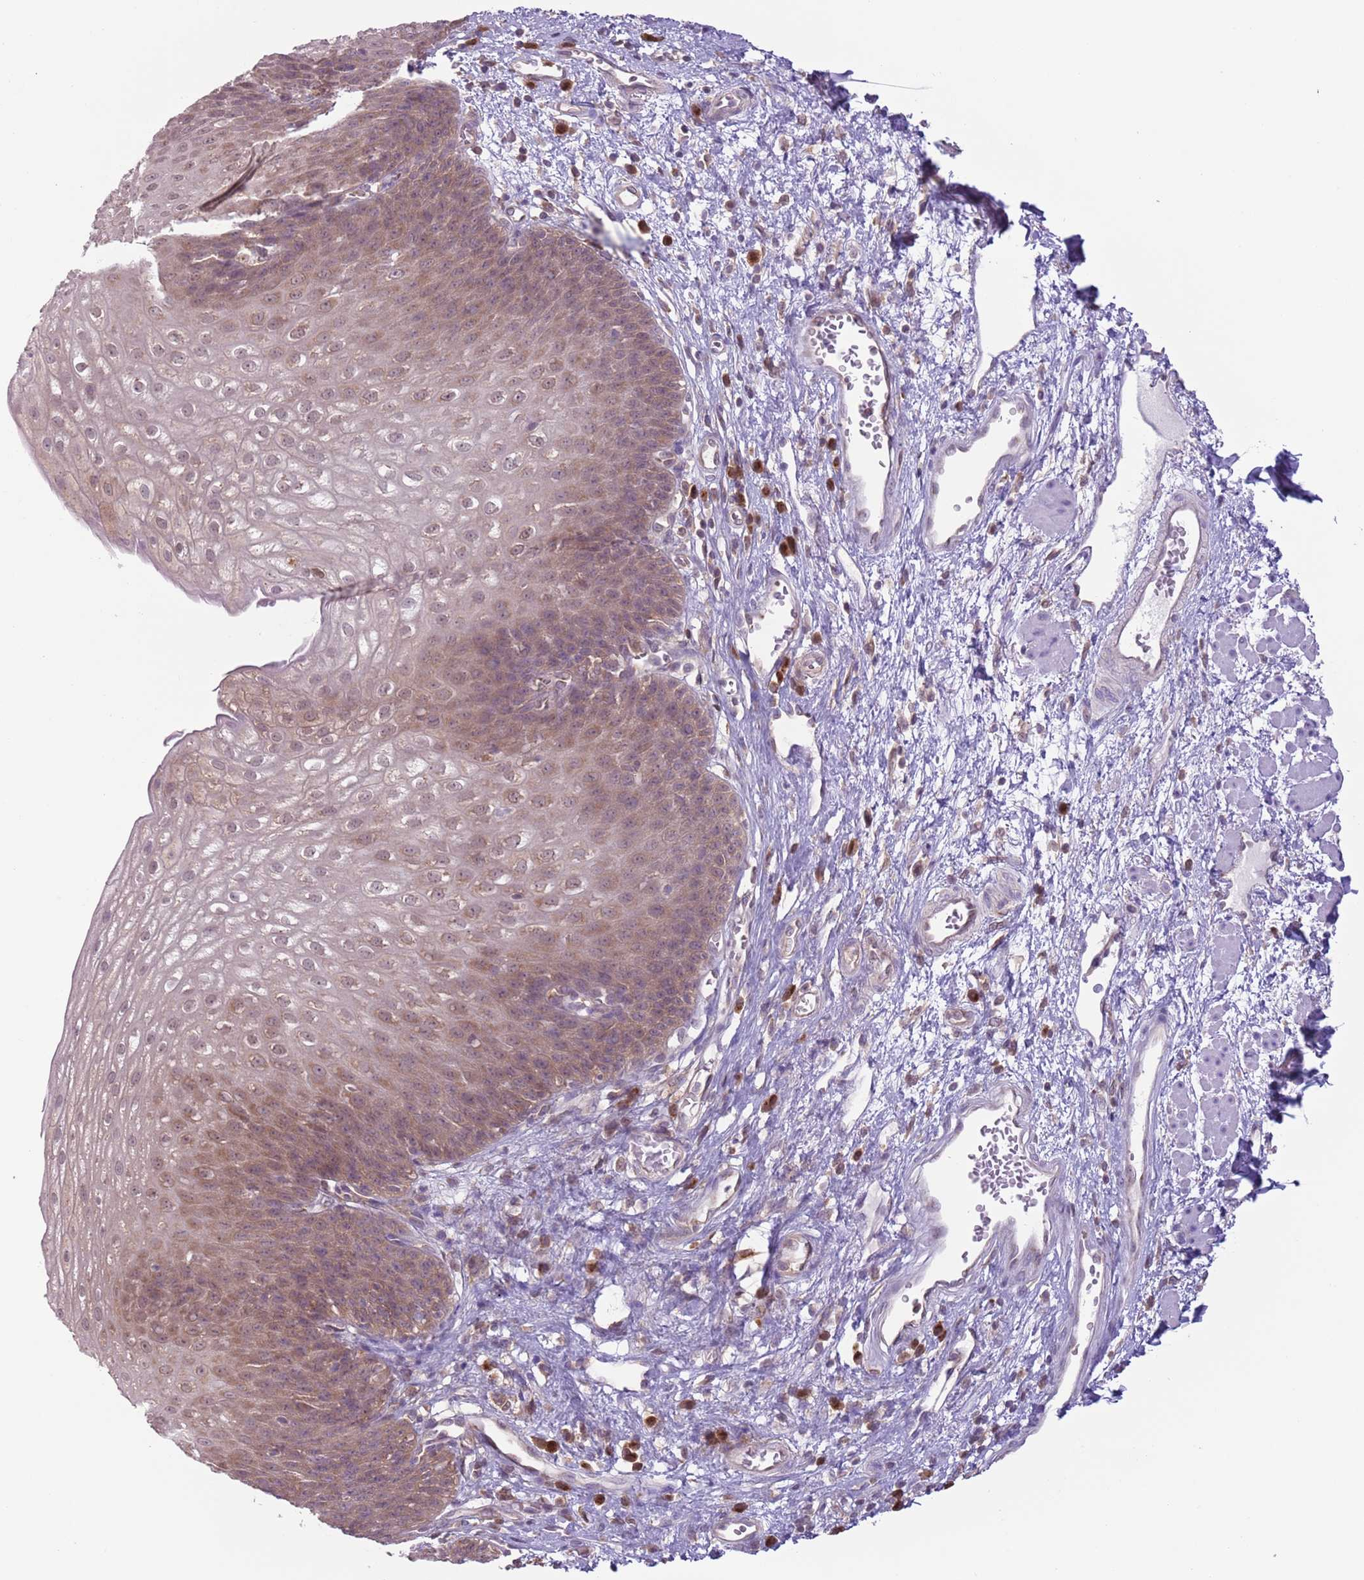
{"staining": {"intensity": "moderate", "quantity": ">75%", "location": "cytoplasmic/membranous"}, "tissue": "esophagus", "cell_type": "Squamous epithelial cells", "image_type": "normal", "snomed": [{"axis": "morphology", "description": "Normal tissue, NOS"}, {"axis": "topography", "description": "Esophagus"}], "caption": "About >75% of squamous epithelial cells in unremarkable esophagus display moderate cytoplasmic/membranous protein positivity as visualized by brown immunohistochemical staining.", "gene": "COPE", "patient": {"sex": "male", "age": 71}}